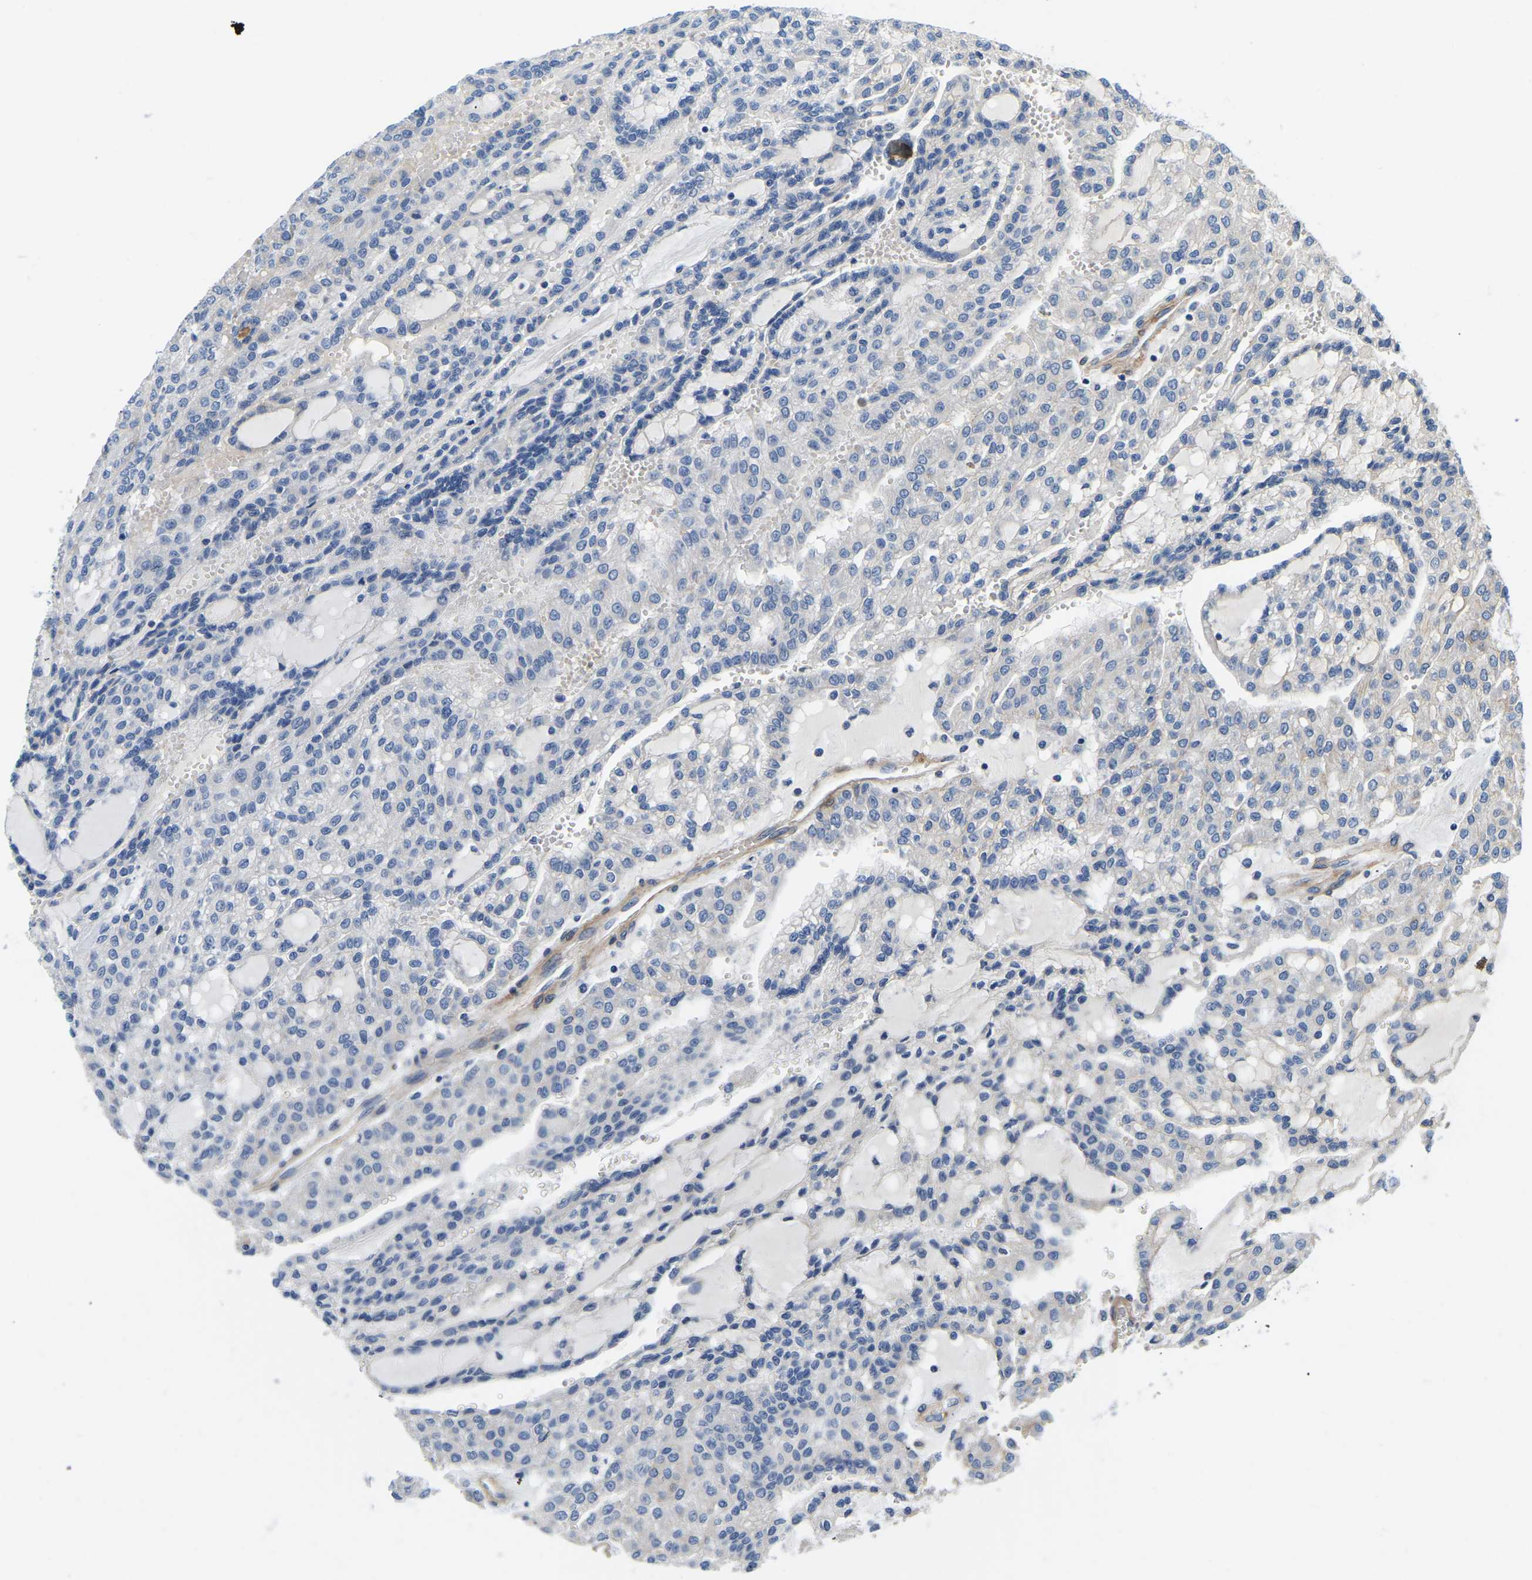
{"staining": {"intensity": "negative", "quantity": "none", "location": "none"}, "tissue": "renal cancer", "cell_type": "Tumor cells", "image_type": "cancer", "snomed": [{"axis": "morphology", "description": "Adenocarcinoma, NOS"}, {"axis": "topography", "description": "Kidney"}], "caption": "Tumor cells show no significant protein expression in renal cancer (adenocarcinoma).", "gene": "LIAS", "patient": {"sex": "male", "age": 63}}